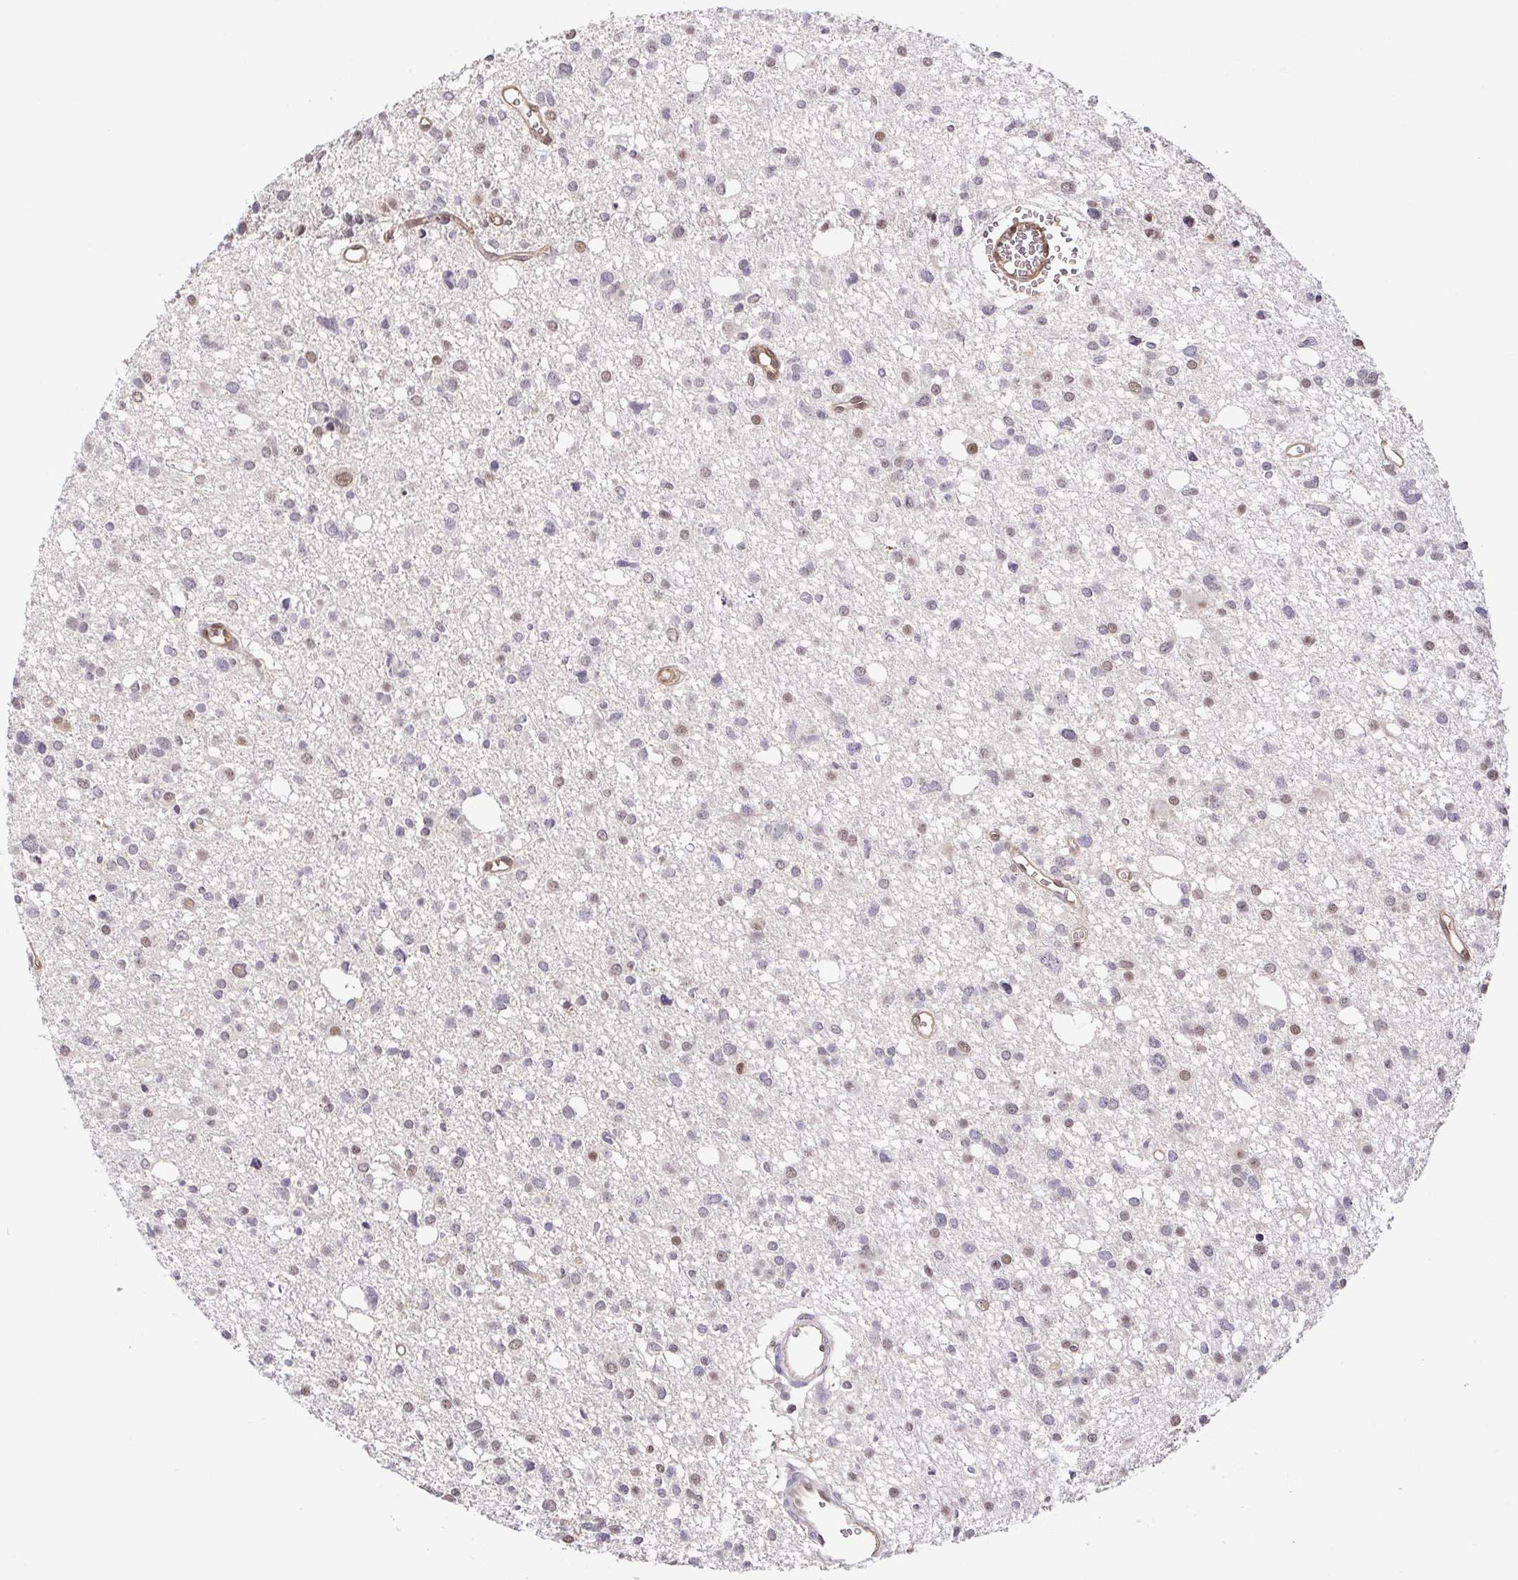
{"staining": {"intensity": "moderate", "quantity": "25%-75%", "location": "nuclear"}, "tissue": "glioma", "cell_type": "Tumor cells", "image_type": "cancer", "snomed": [{"axis": "morphology", "description": "Glioma, malignant, High grade"}, {"axis": "topography", "description": "Brain"}], "caption": "Immunohistochemical staining of human glioma exhibits moderate nuclear protein positivity in about 25%-75% of tumor cells. The staining was performed using DAB, with brown indicating positive protein expression. Nuclei are stained blue with hematoxylin.", "gene": "PSMB9", "patient": {"sex": "male", "age": 23}}